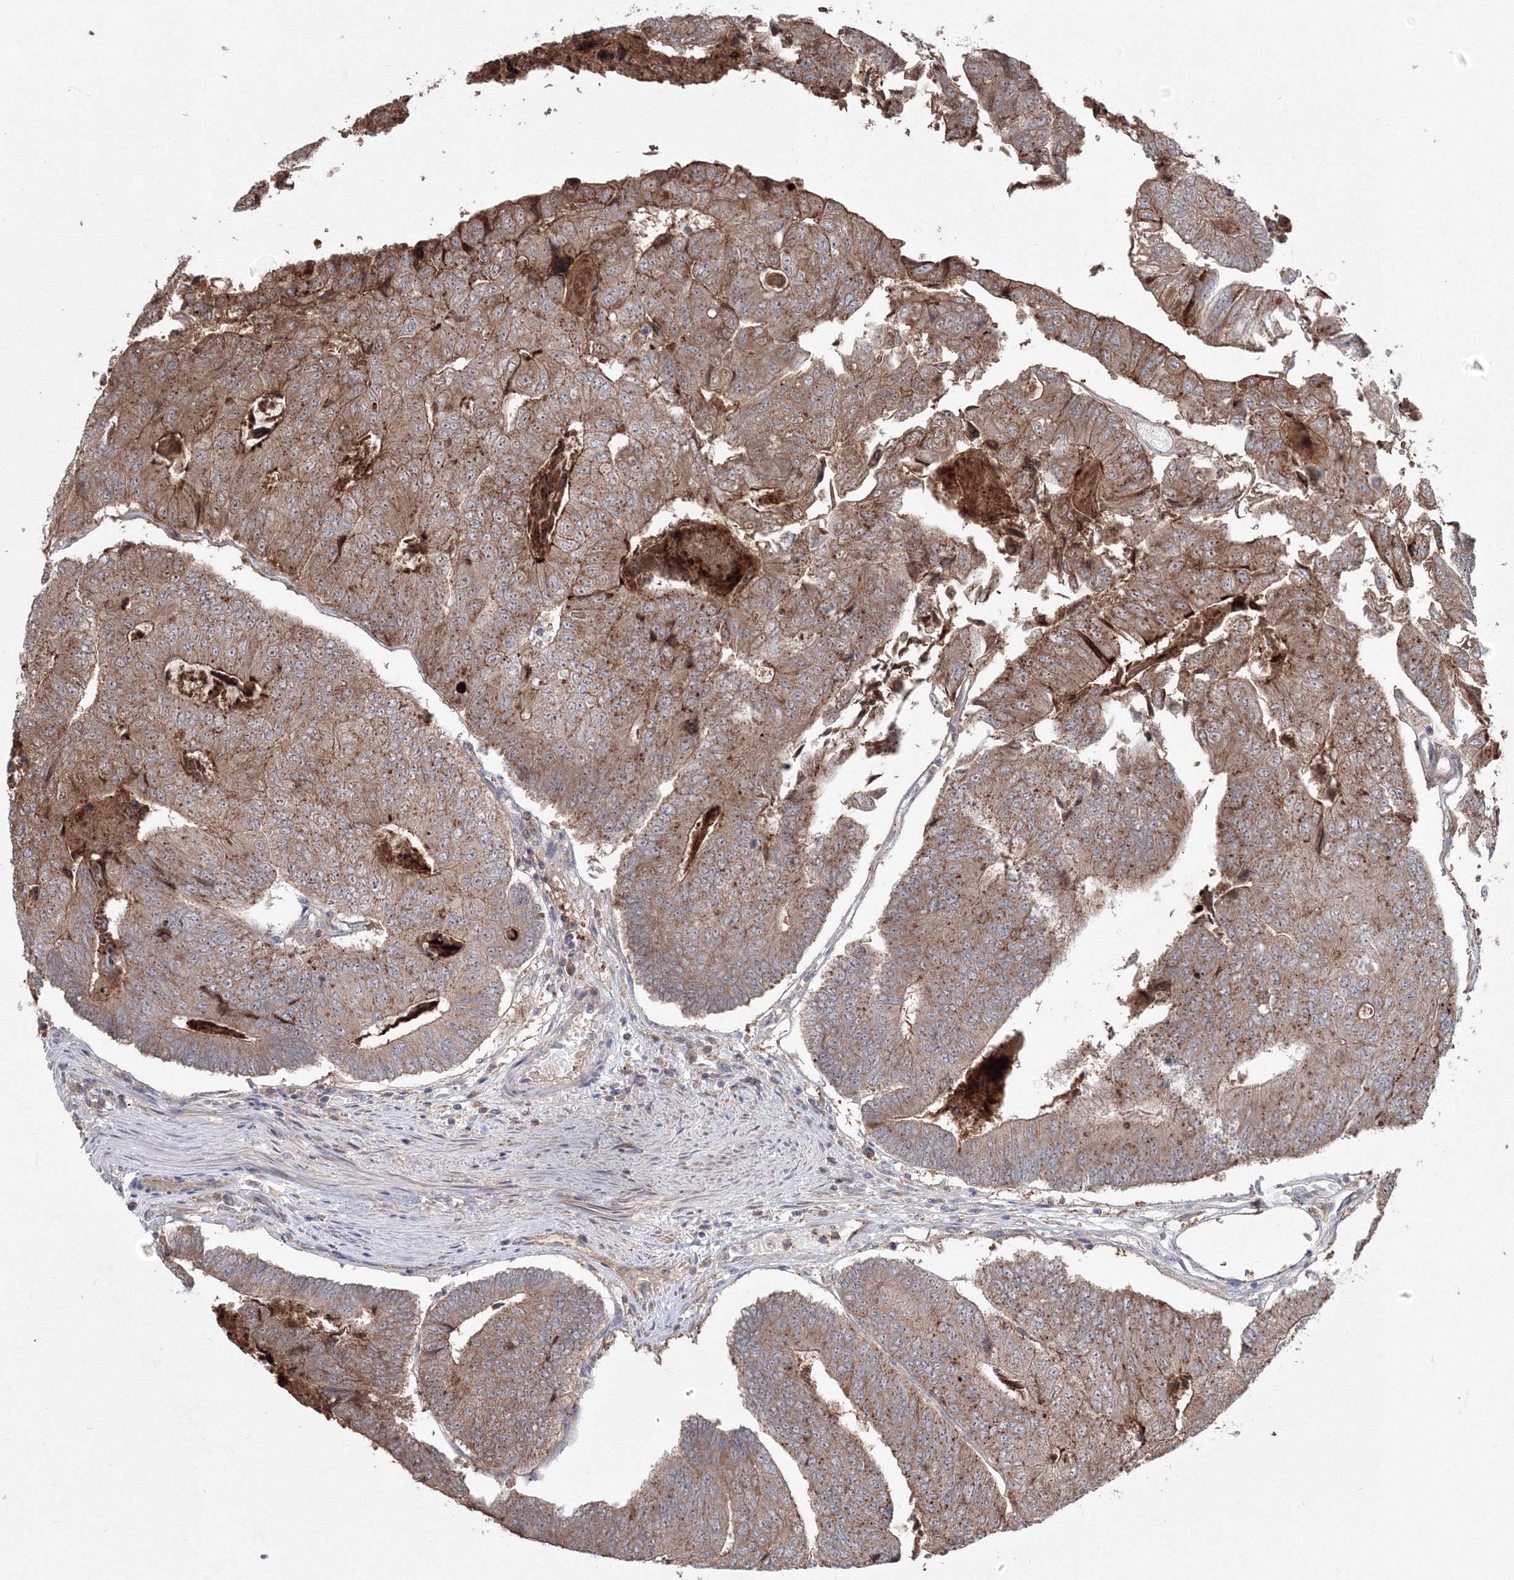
{"staining": {"intensity": "moderate", "quantity": ">75%", "location": "cytoplasmic/membranous"}, "tissue": "colorectal cancer", "cell_type": "Tumor cells", "image_type": "cancer", "snomed": [{"axis": "morphology", "description": "Adenocarcinoma, NOS"}, {"axis": "topography", "description": "Colon"}], "caption": "Approximately >75% of tumor cells in colorectal cancer reveal moderate cytoplasmic/membranous protein staining as visualized by brown immunohistochemical staining.", "gene": "MKRN2", "patient": {"sex": "female", "age": 67}}